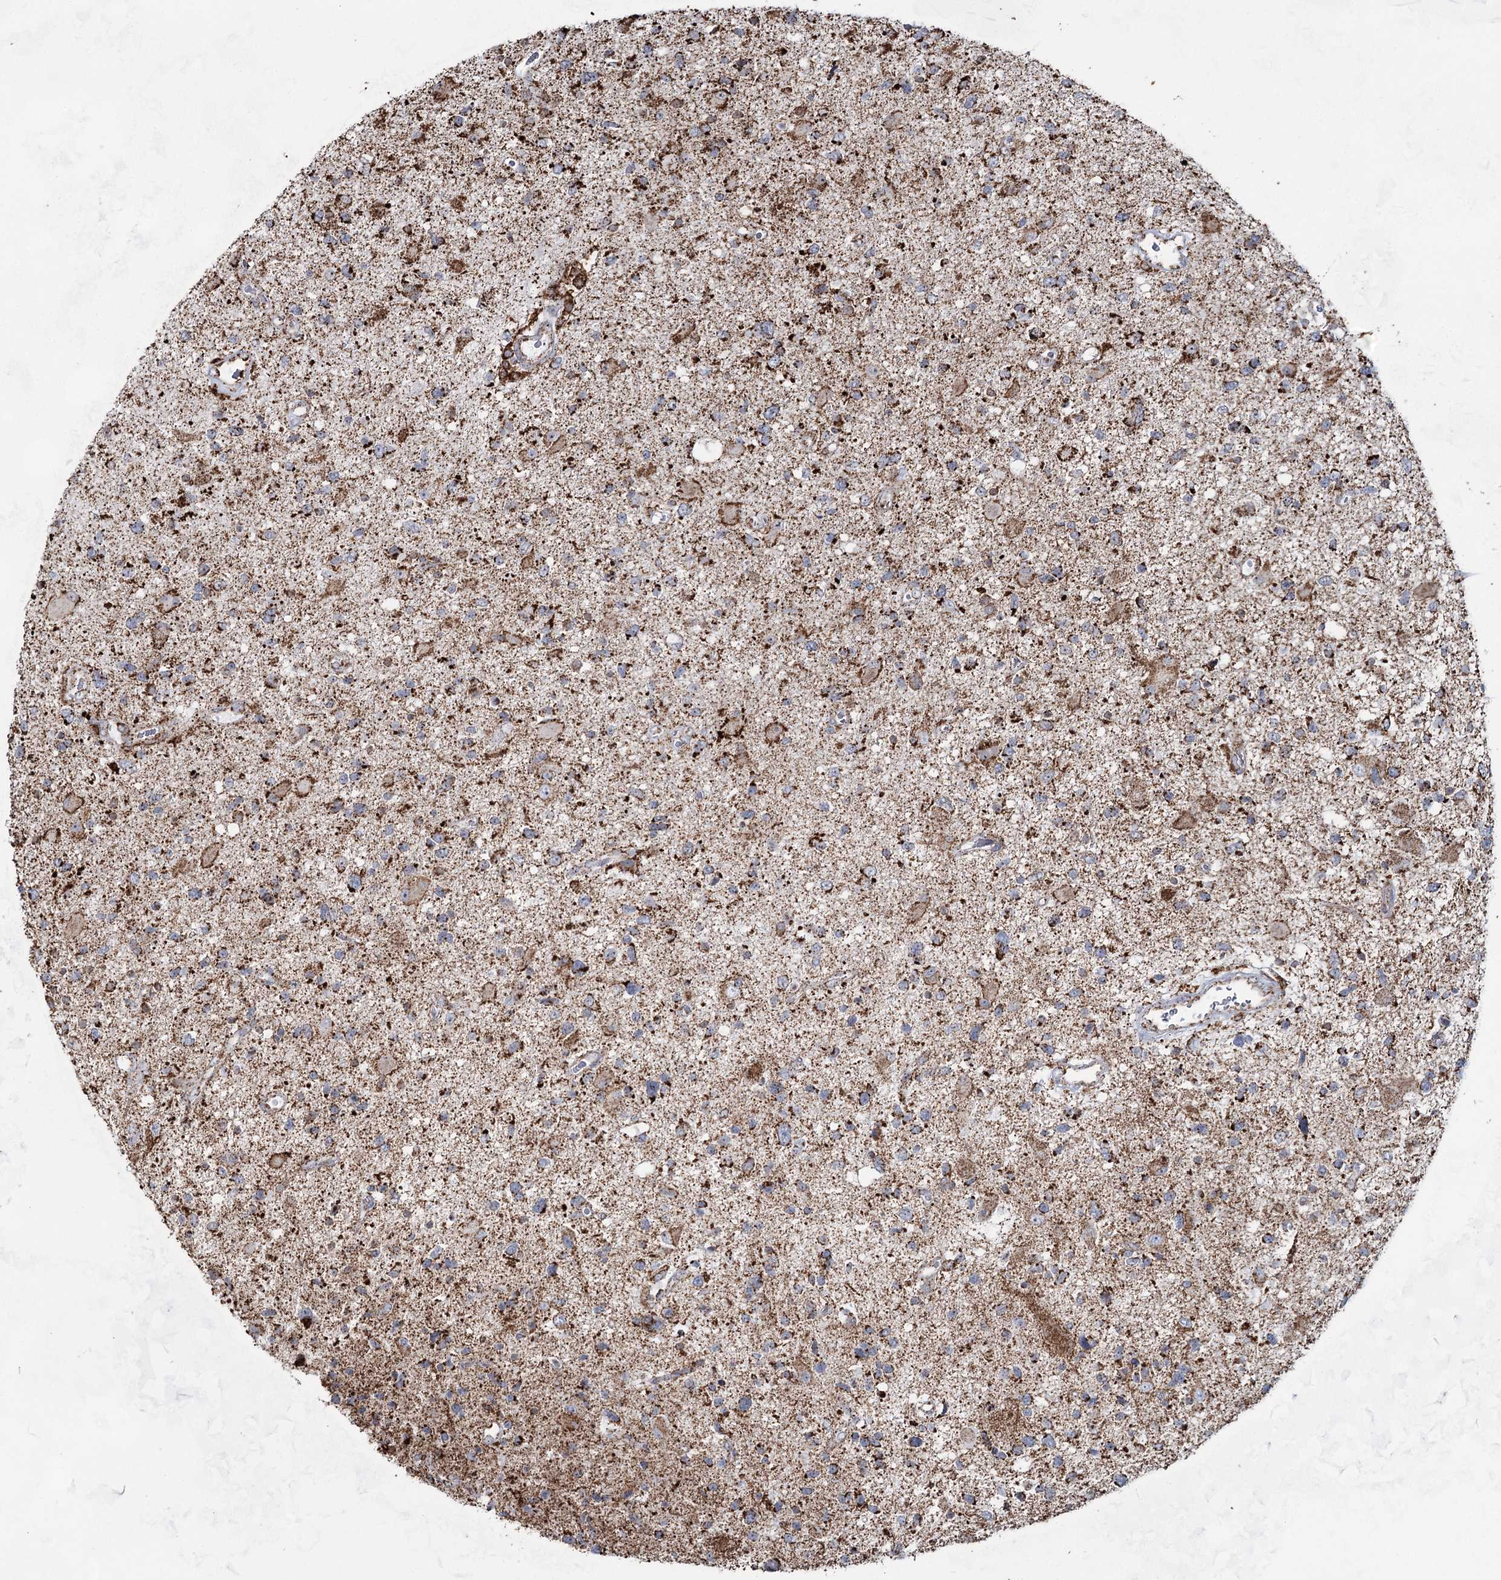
{"staining": {"intensity": "moderate", "quantity": ">75%", "location": "cytoplasmic/membranous"}, "tissue": "glioma", "cell_type": "Tumor cells", "image_type": "cancer", "snomed": [{"axis": "morphology", "description": "Glioma, malignant, High grade"}, {"axis": "topography", "description": "Brain"}], "caption": "This micrograph demonstrates malignant high-grade glioma stained with IHC to label a protein in brown. The cytoplasmic/membranous of tumor cells show moderate positivity for the protein. Nuclei are counter-stained blue.", "gene": "CWF19L1", "patient": {"sex": "male", "age": 33}}